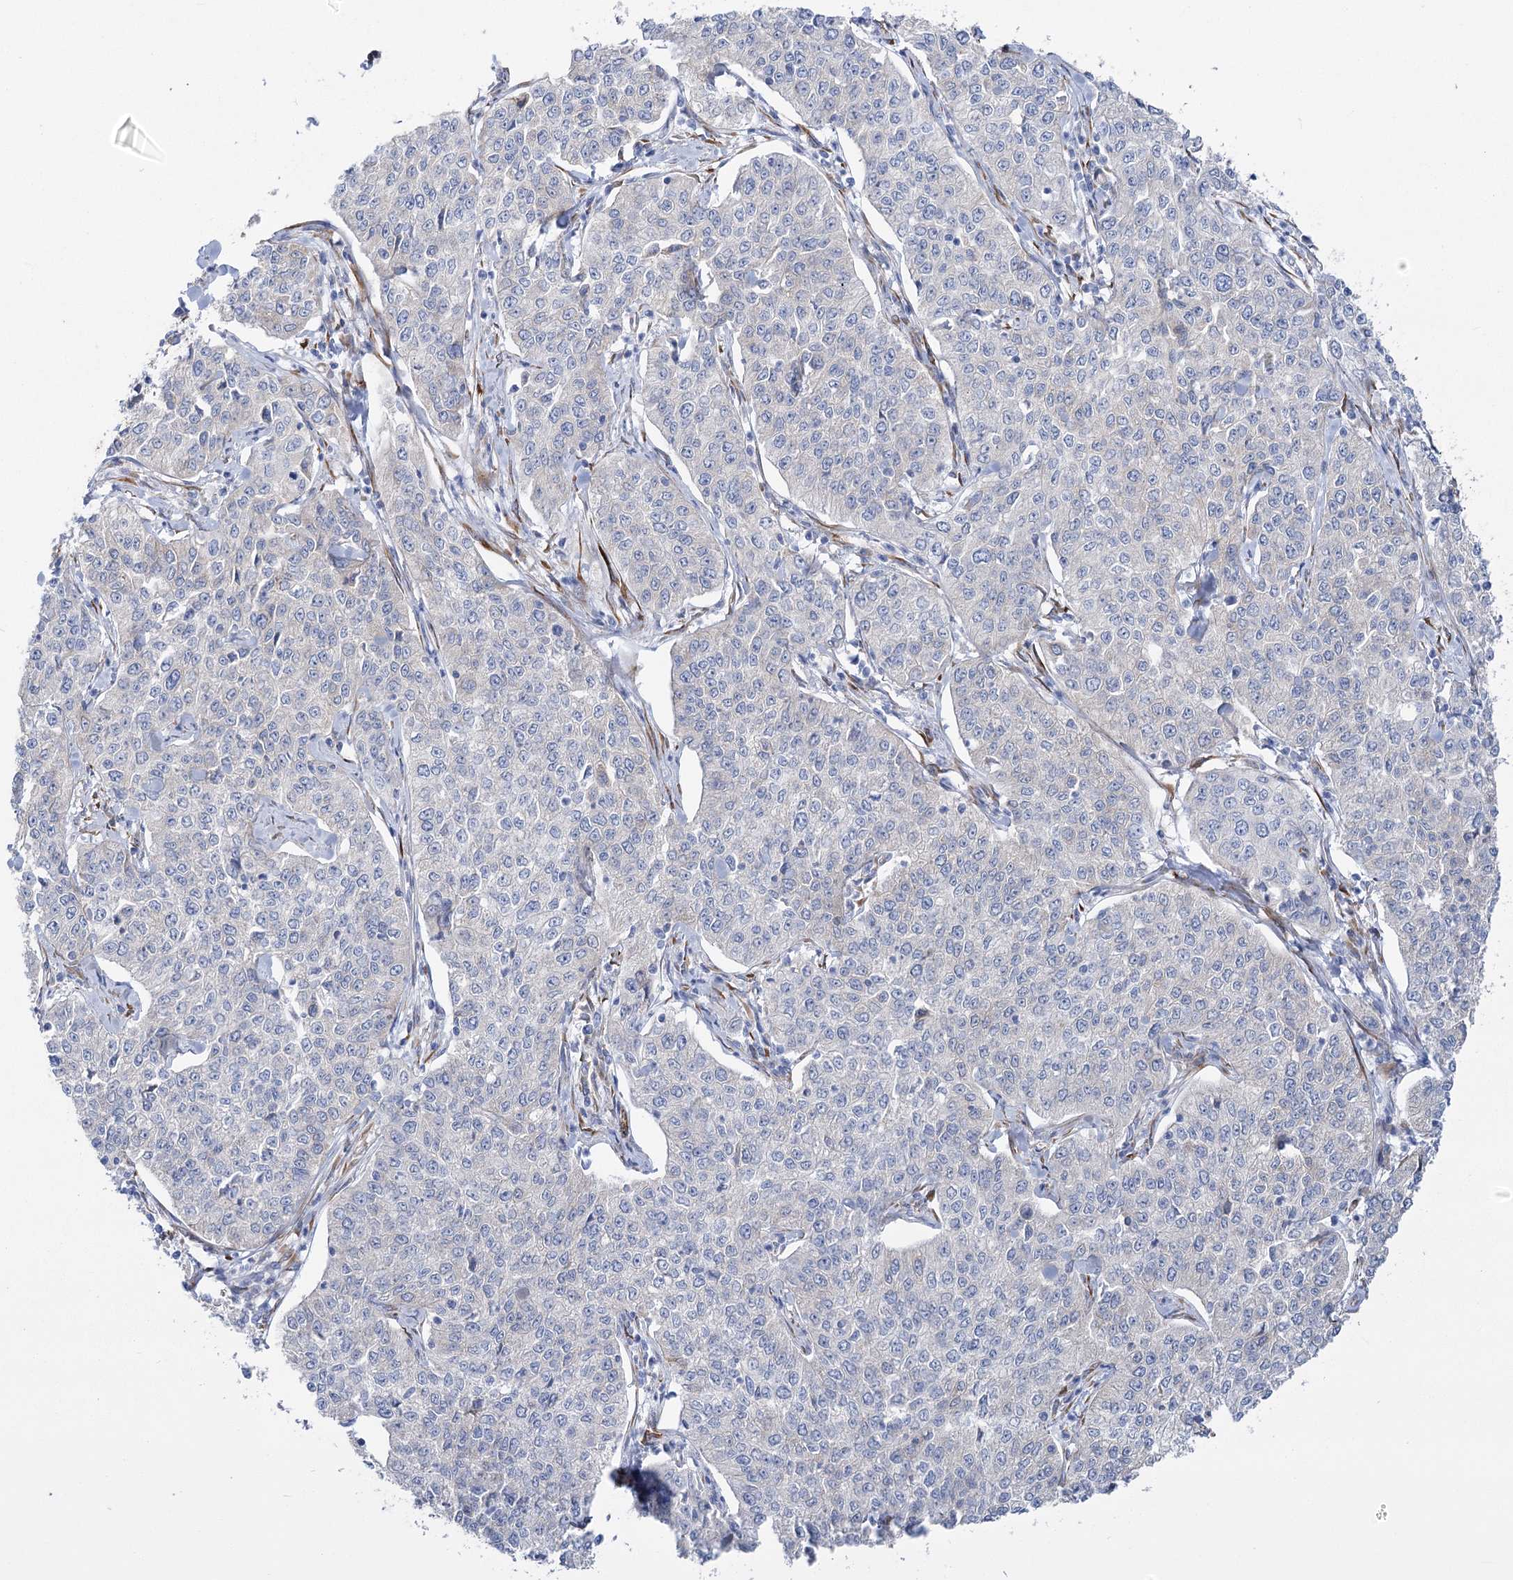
{"staining": {"intensity": "negative", "quantity": "none", "location": "none"}, "tissue": "cervical cancer", "cell_type": "Tumor cells", "image_type": "cancer", "snomed": [{"axis": "morphology", "description": "Squamous cell carcinoma, NOS"}, {"axis": "topography", "description": "Cervix"}], "caption": "Cervical cancer was stained to show a protein in brown. There is no significant expression in tumor cells.", "gene": "YTHDC2", "patient": {"sex": "female", "age": 35}}